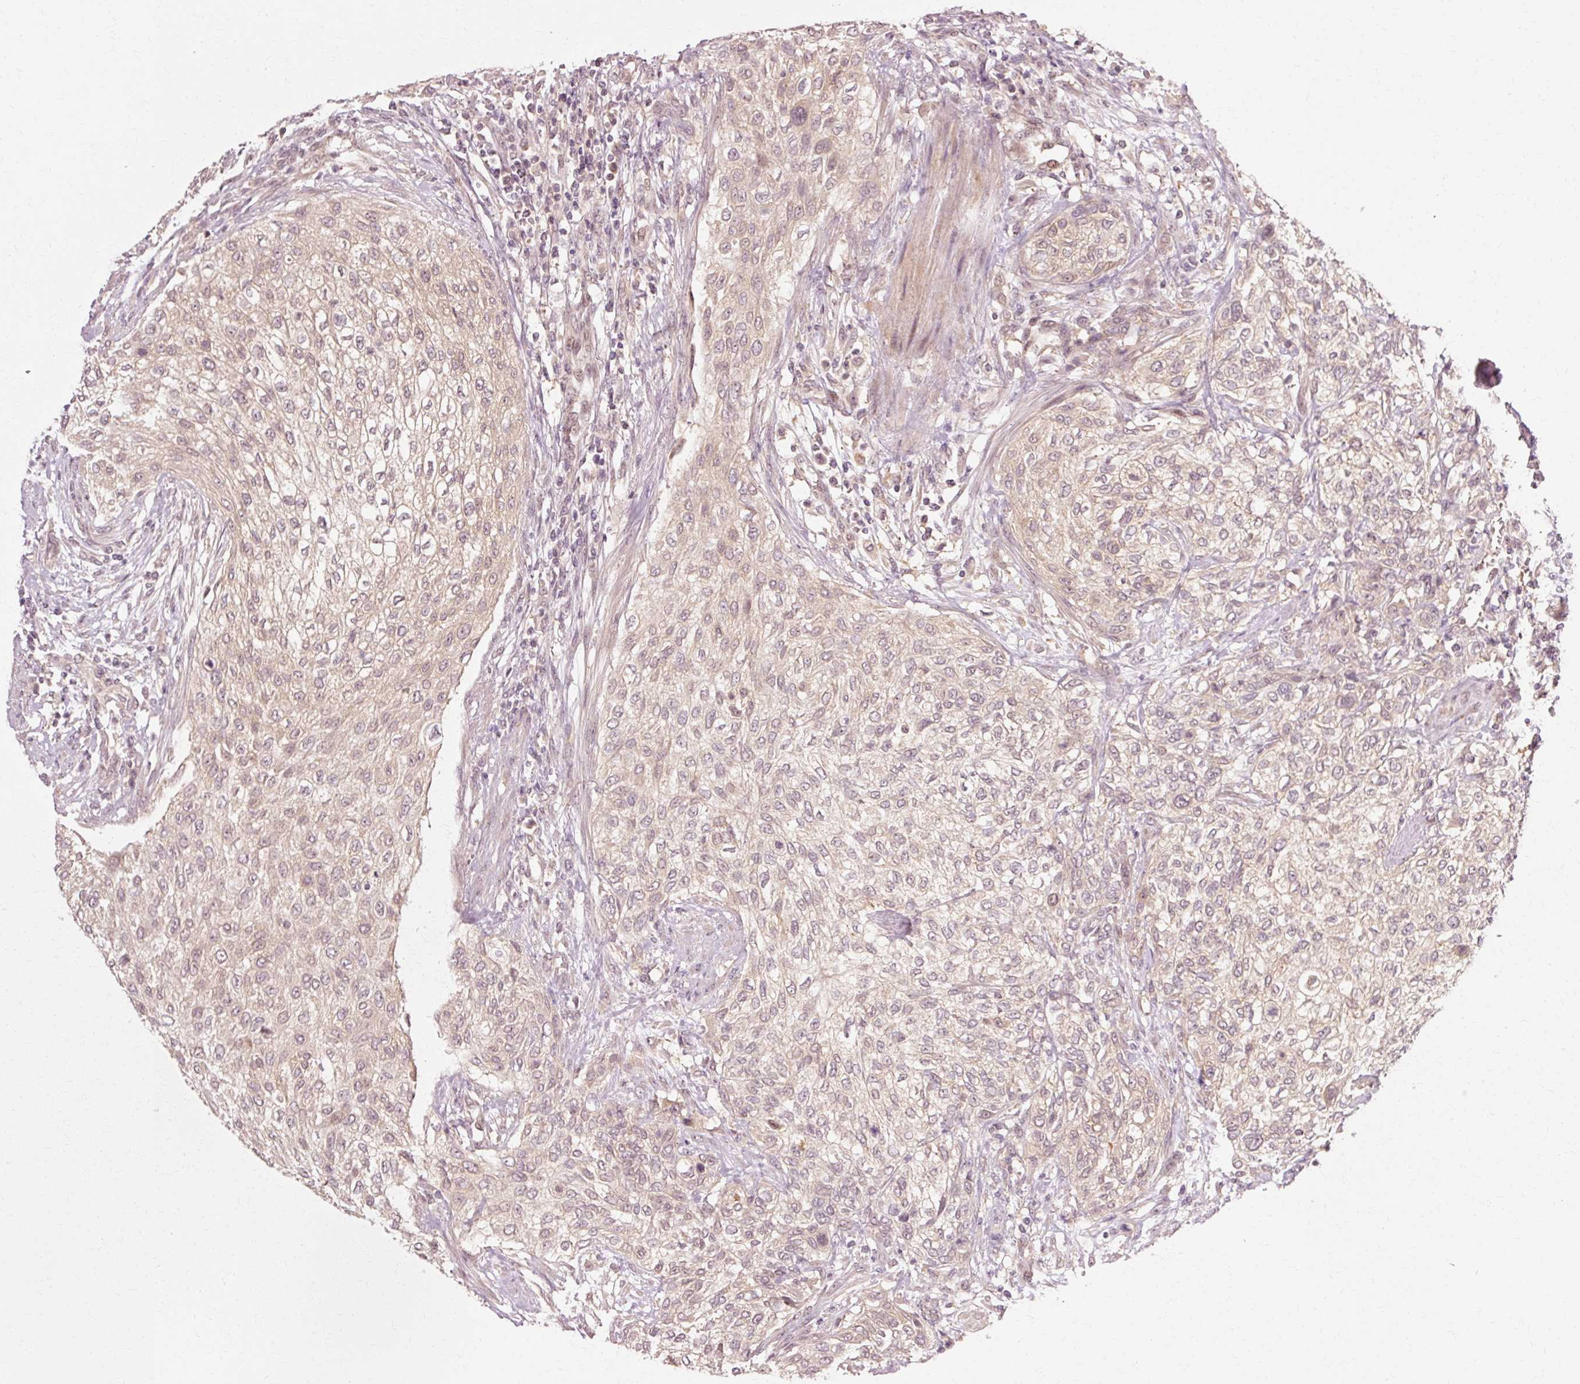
{"staining": {"intensity": "weak", "quantity": ">75%", "location": "cytoplasmic/membranous"}, "tissue": "urothelial cancer", "cell_type": "Tumor cells", "image_type": "cancer", "snomed": [{"axis": "morphology", "description": "Urothelial carcinoma, High grade"}, {"axis": "topography", "description": "Urinary bladder"}], "caption": "The photomicrograph reveals immunohistochemical staining of high-grade urothelial carcinoma. There is weak cytoplasmic/membranous staining is appreciated in approximately >75% of tumor cells. Using DAB (3,3'-diaminobenzidine) (brown) and hematoxylin (blue) stains, captured at high magnification using brightfield microscopy.", "gene": "RGPD5", "patient": {"sex": "male", "age": 35}}